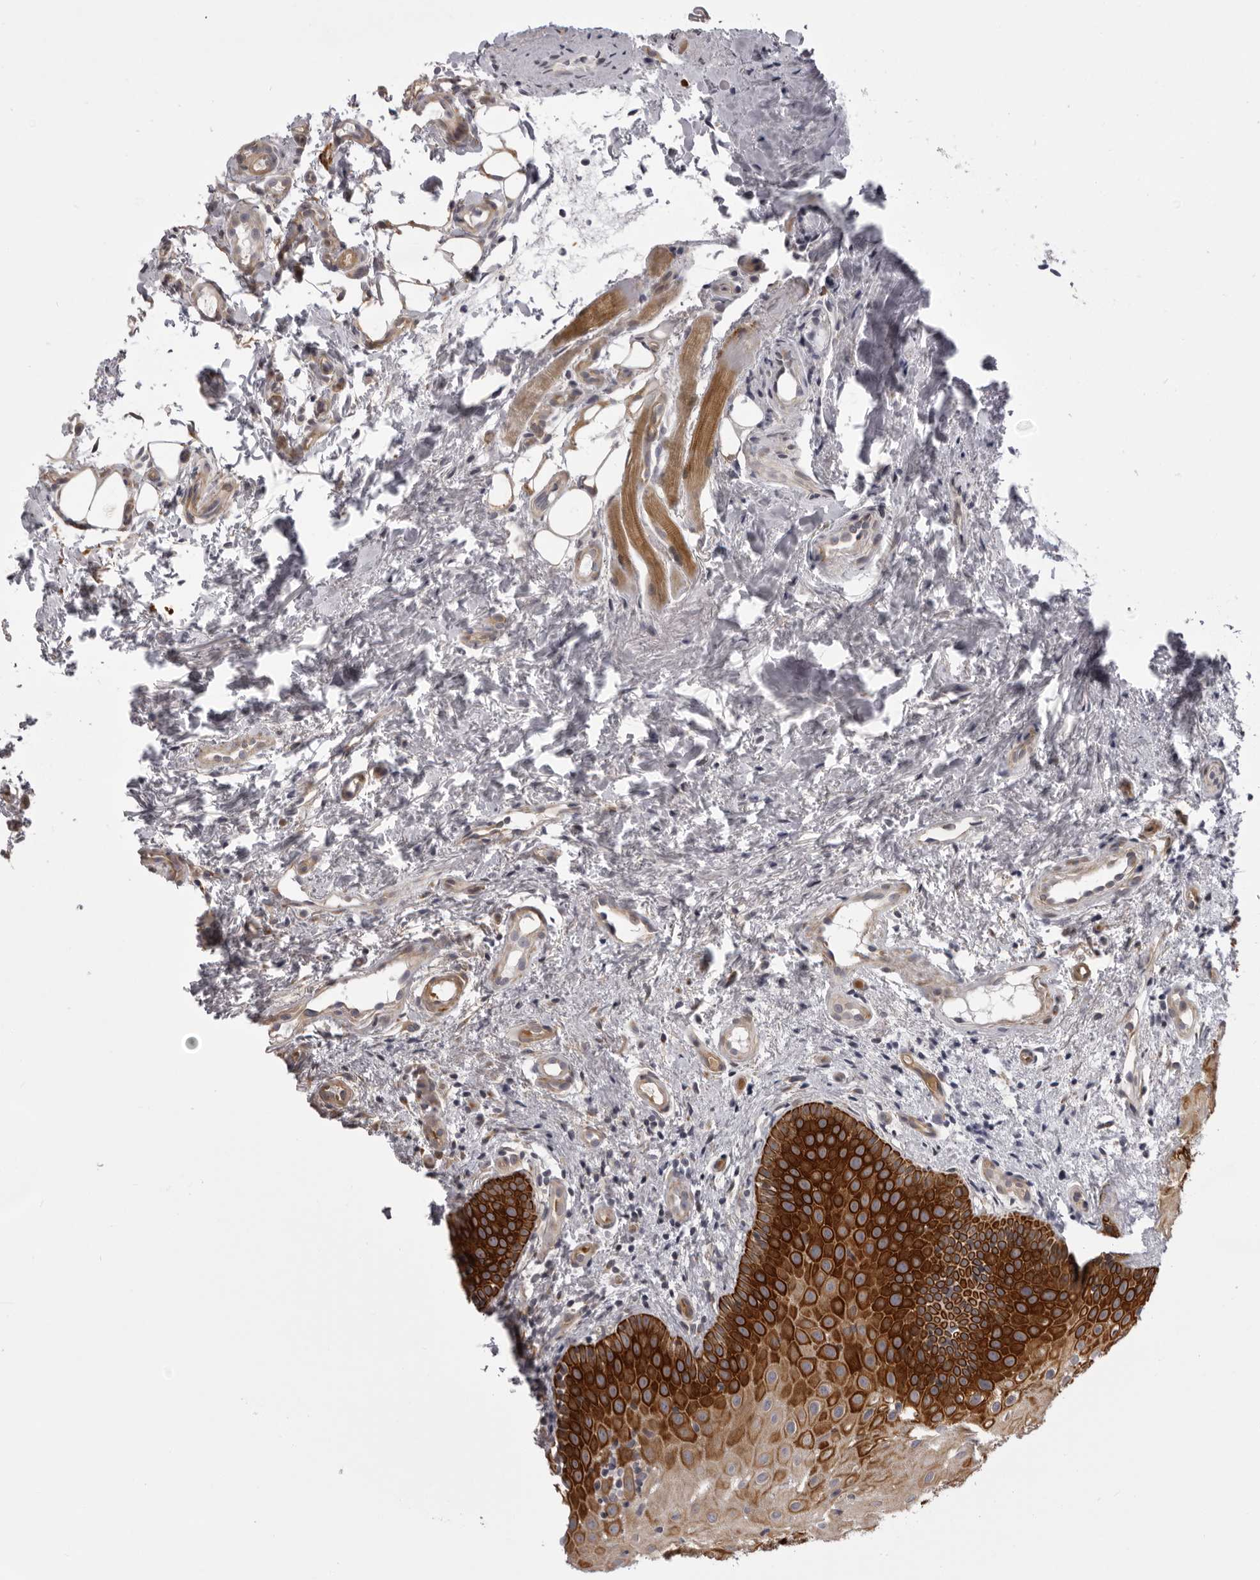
{"staining": {"intensity": "strong", "quantity": "25%-75%", "location": "cytoplasmic/membranous"}, "tissue": "oral mucosa", "cell_type": "Squamous epithelial cells", "image_type": "normal", "snomed": [{"axis": "morphology", "description": "Normal tissue, NOS"}, {"axis": "topography", "description": "Oral tissue"}], "caption": "Protein expression analysis of normal human oral mucosa reveals strong cytoplasmic/membranous expression in about 25%-75% of squamous epithelial cells. (DAB = brown stain, brightfield microscopy at high magnification).", "gene": "EPHA10", "patient": {"sex": "male", "age": 60}}